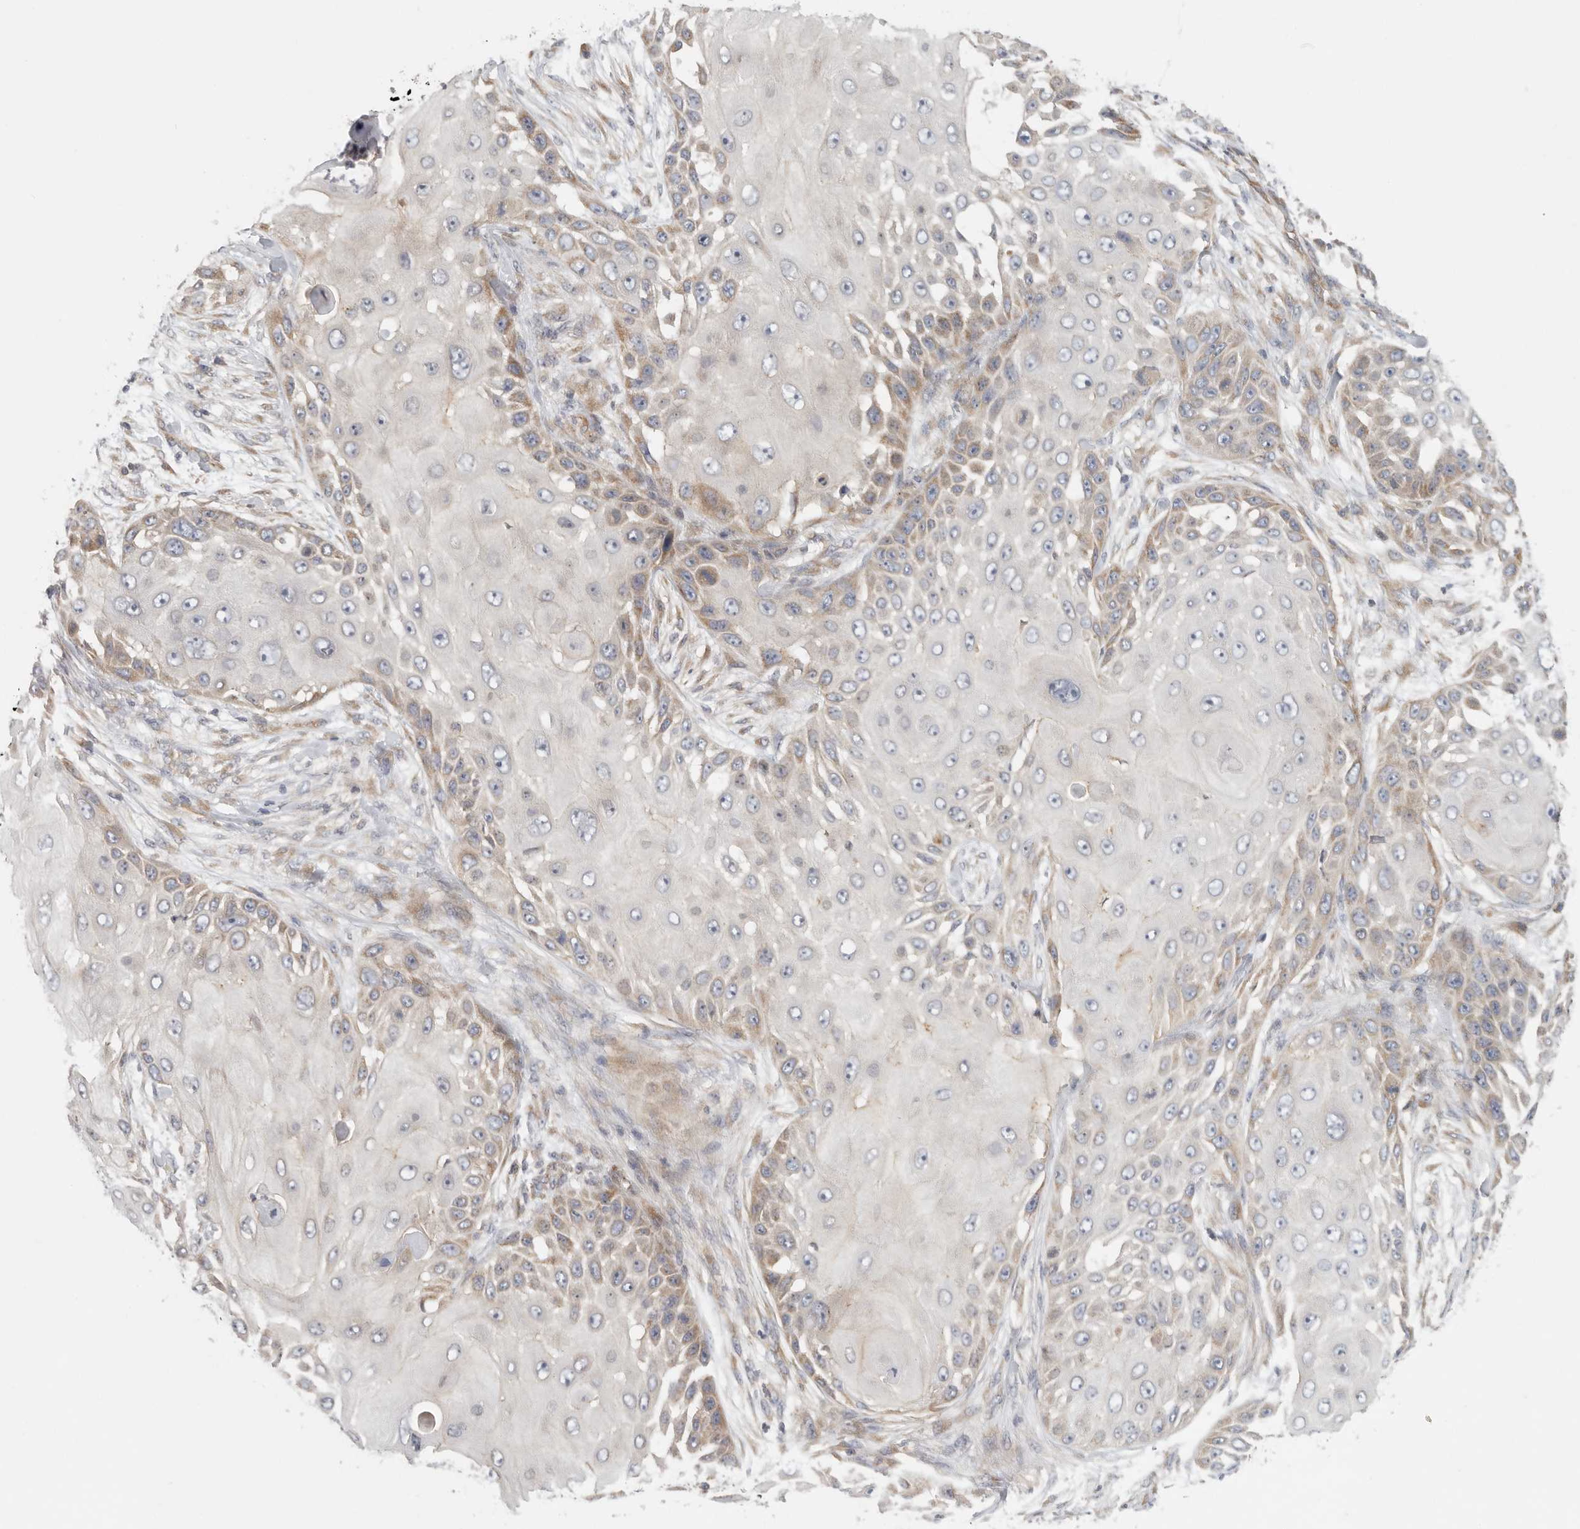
{"staining": {"intensity": "moderate", "quantity": "<25%", "location": "cytoplasmic/membranous"}, "tissue": "skin cancer", "cell_type": "Tumor cells", "image_type": "cancer", "snomed": [{"axis": "morphology", "description": "Squamous cell carcinoma, NOS"}, {"axis": "topography", "description": "Skin"}], "caption": "Immunohistochemistry (IHC) staining of squamous cell carcinoma (skin), which displays low levels of moderate cytoplasmic/membranous staining in approximately <25% of tumor cells indicating moderate cytoplasmic/membranous protein staining. The staining was performed using DAB (brown) for protein detection and nuclei were counterstained in hematoxylin (blue).", "gene": "BCAP29", "patient": {"sex": "female", "age": 44}}